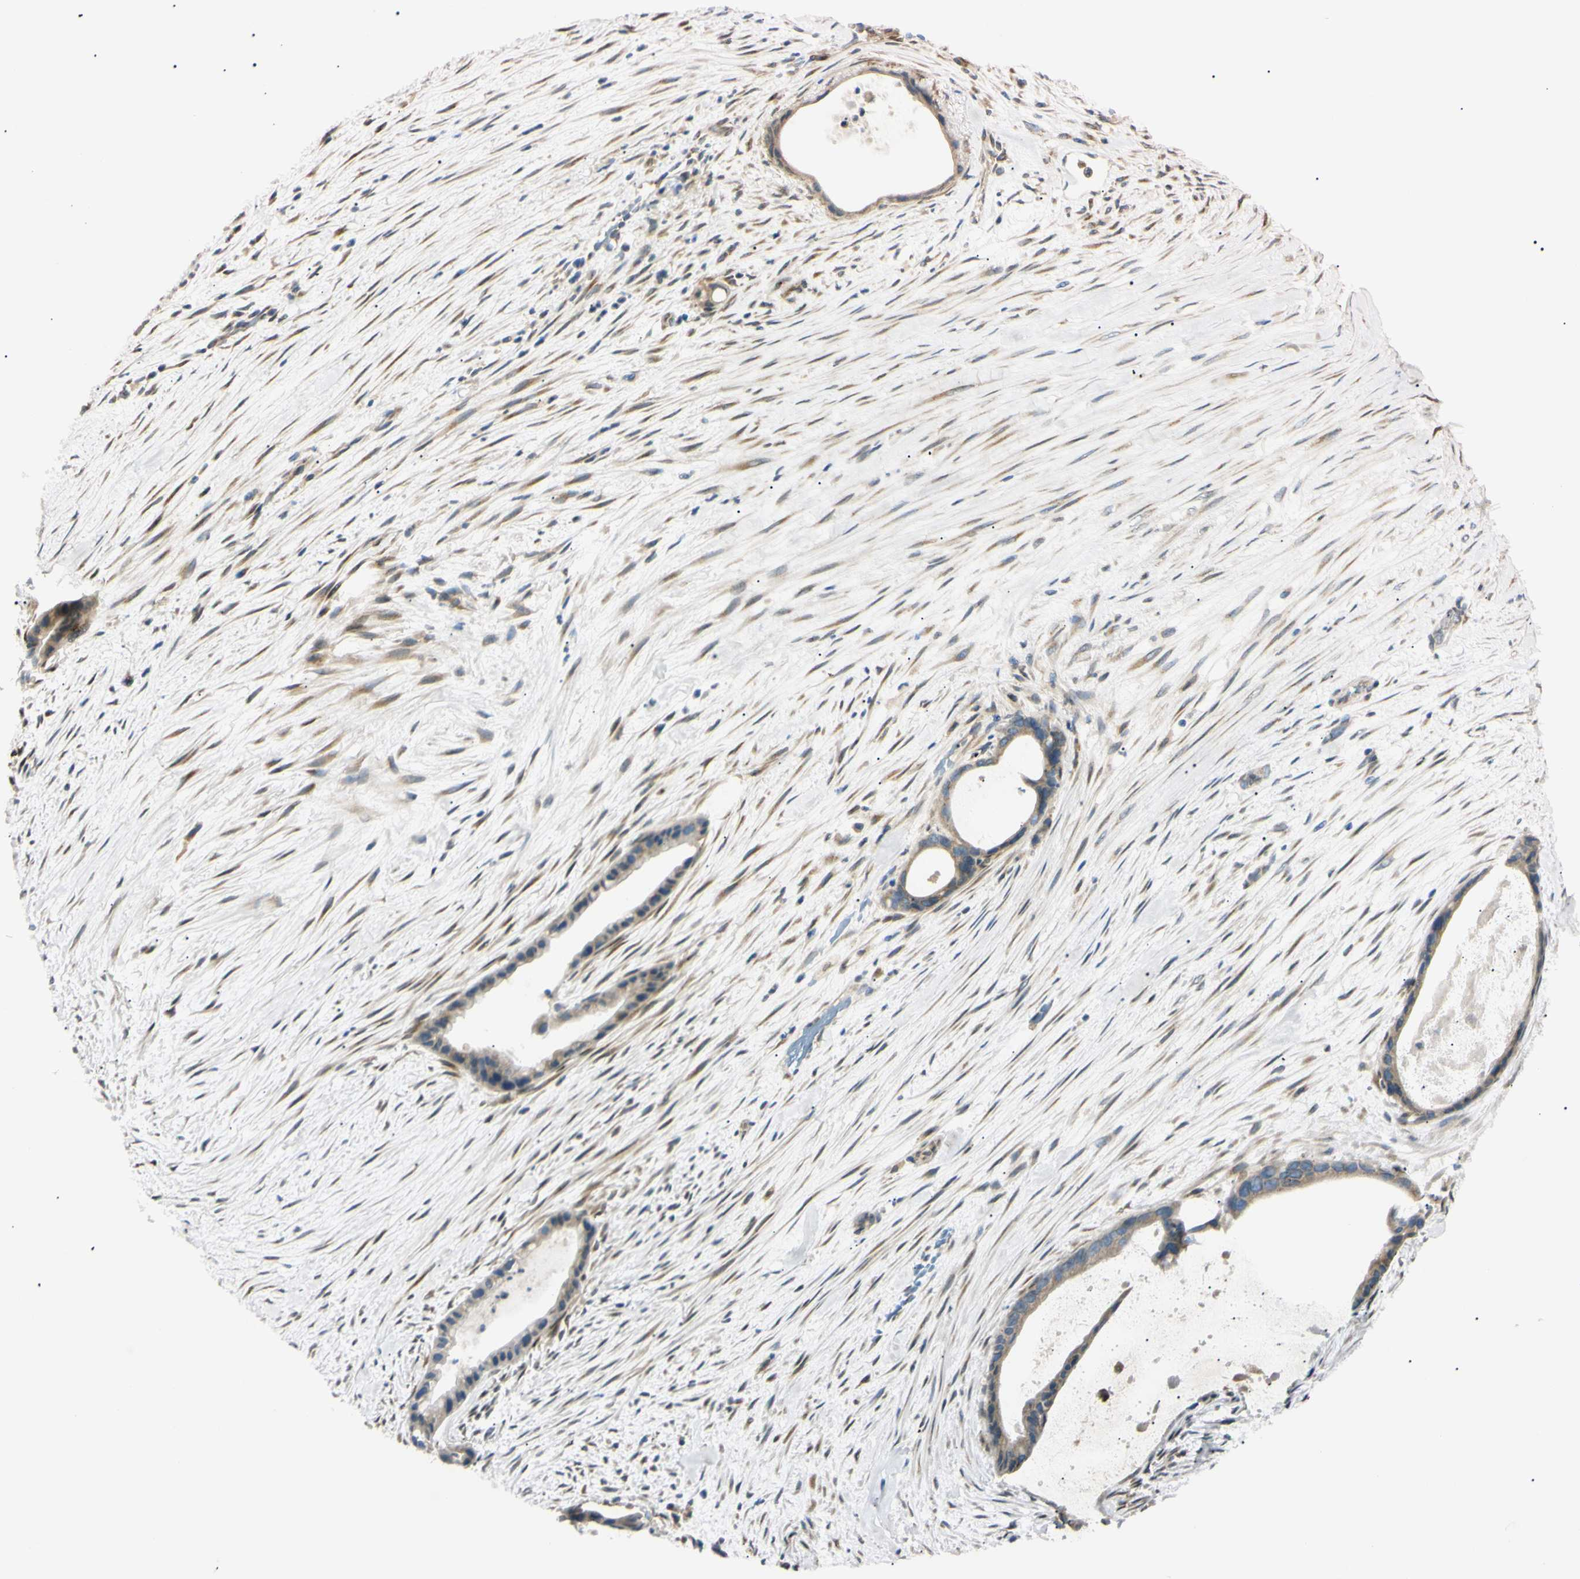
{"staining": {"intensity": "weak", "quantity": ">75%", "location": "cytoplasmic/membranous"}, "tissue": "liver cancer", "cell_type": "Tumor cells", "image_type": "cancer", "snomed": [{"axis": "morphology", "description": "Cholangiocarcinoma"}, {"axis": "topography", "description": "Liver"}], "caption": "Immunohistochemistry (IHC) histopathology image of liver cancer stained for a protein (brown), which exhibits low levels of weak cytoplasmic/membranous staining in approximately >75% of tumor cells.", "gene": "IER3IP1", "patient": {"sex": "female", "age": 55}}